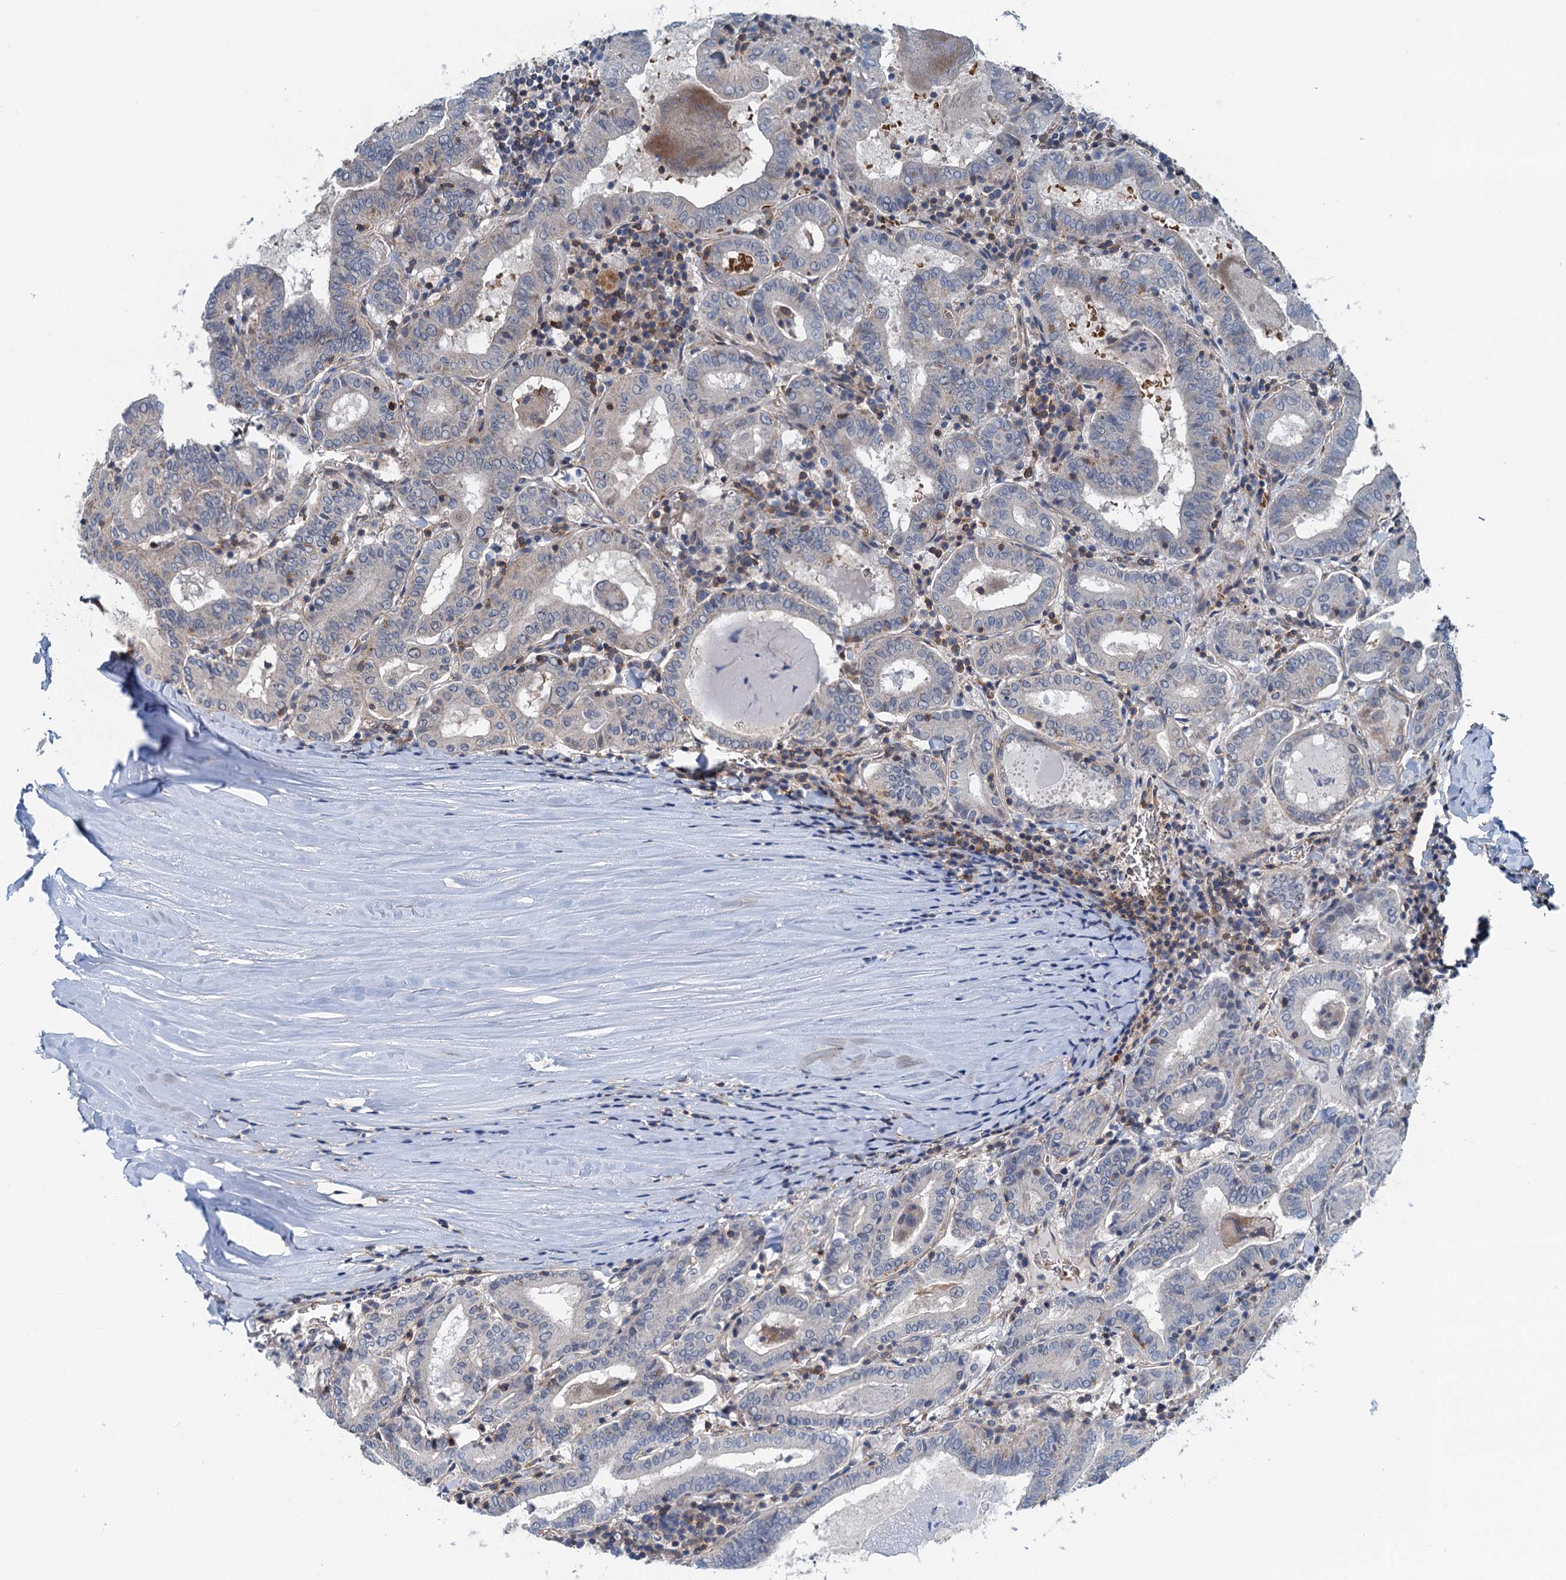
{"staining": {"intensity": "negative", "quantity": "none", "location": "none"}, "tissue": "thyroid cancer", "cell_type": "Tumor cells", "image_type": "cancer", "snomed": [{"axis": "morphology", "description": "Papillary adenocarcinoma, NOS"}, {"axis": "topography", "description": "Thyroid gland"}], "caption": "Thyroid cancer (papillary adenocarcinoma) was stained to show a protein in brown. There is no significant staining in tumor cells. The staining was performed using DAB (3,3'-diaminobenzidine) to visualize the protein expression in brown, while the nuclei were stained in blue with hematoxylin (Magnification: 20x).", "gene": "ROGDI", "patient": {"sex": "female", "age": 72}}